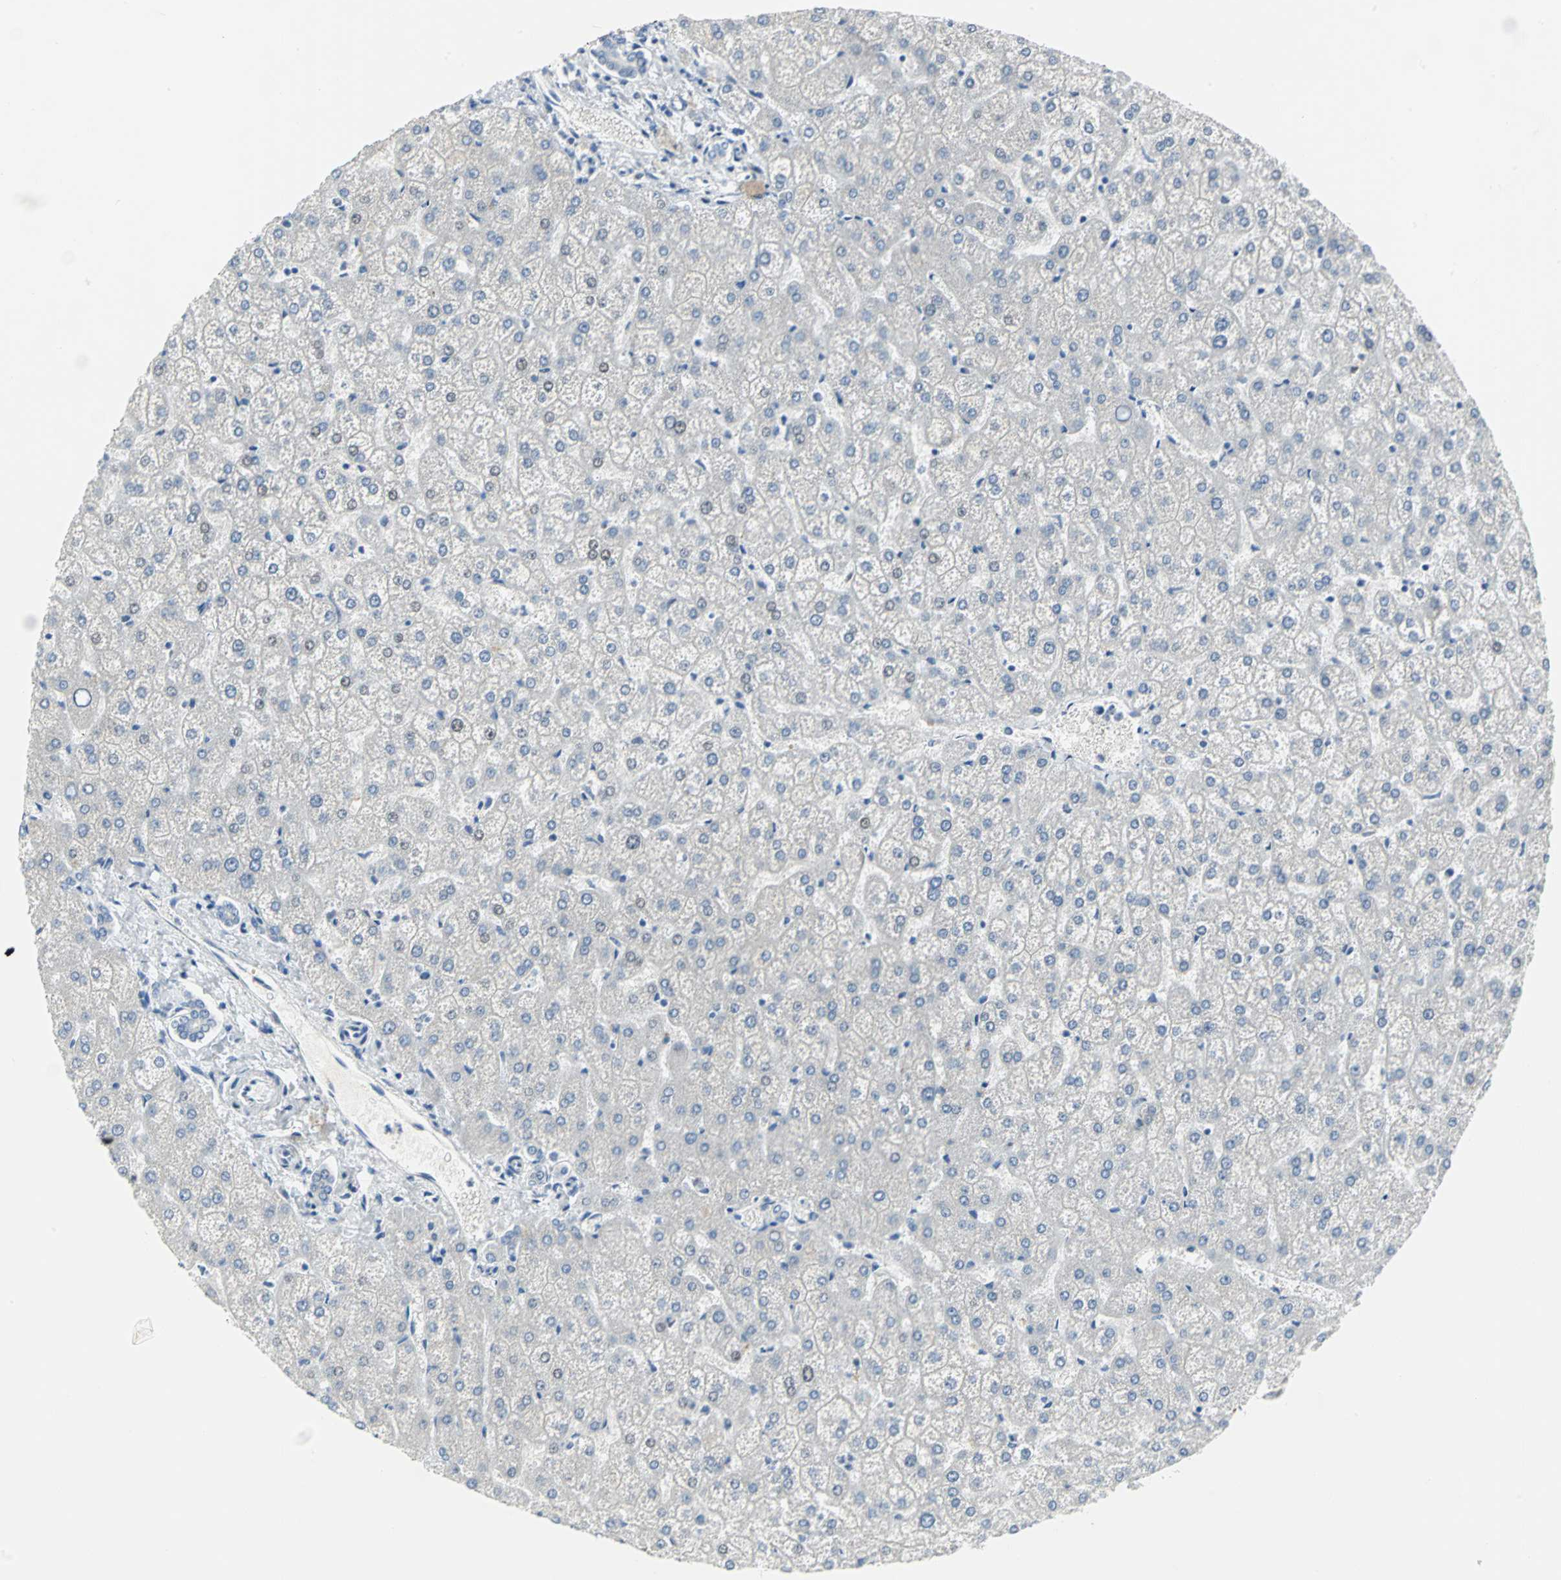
{"staining": {"intensity": "negative", "quantity": "none", "location": "none"}, "tissue": "liver", "cell_type": "Cholangiocytes", "image_type": "normal", "snomed": [{"axis": "morphology", "description": "Normal tissue, NOS"}, {"axis": "topography", "description": "Liver"}], "caption": "IHC photomicrograph of normal liver stained for a protein (brown), which shows no positivity in cholangiocytes. Nuclei are stained in blue.", "gene": "MCM4", "patient": {"sex": "female", "age": 32}}